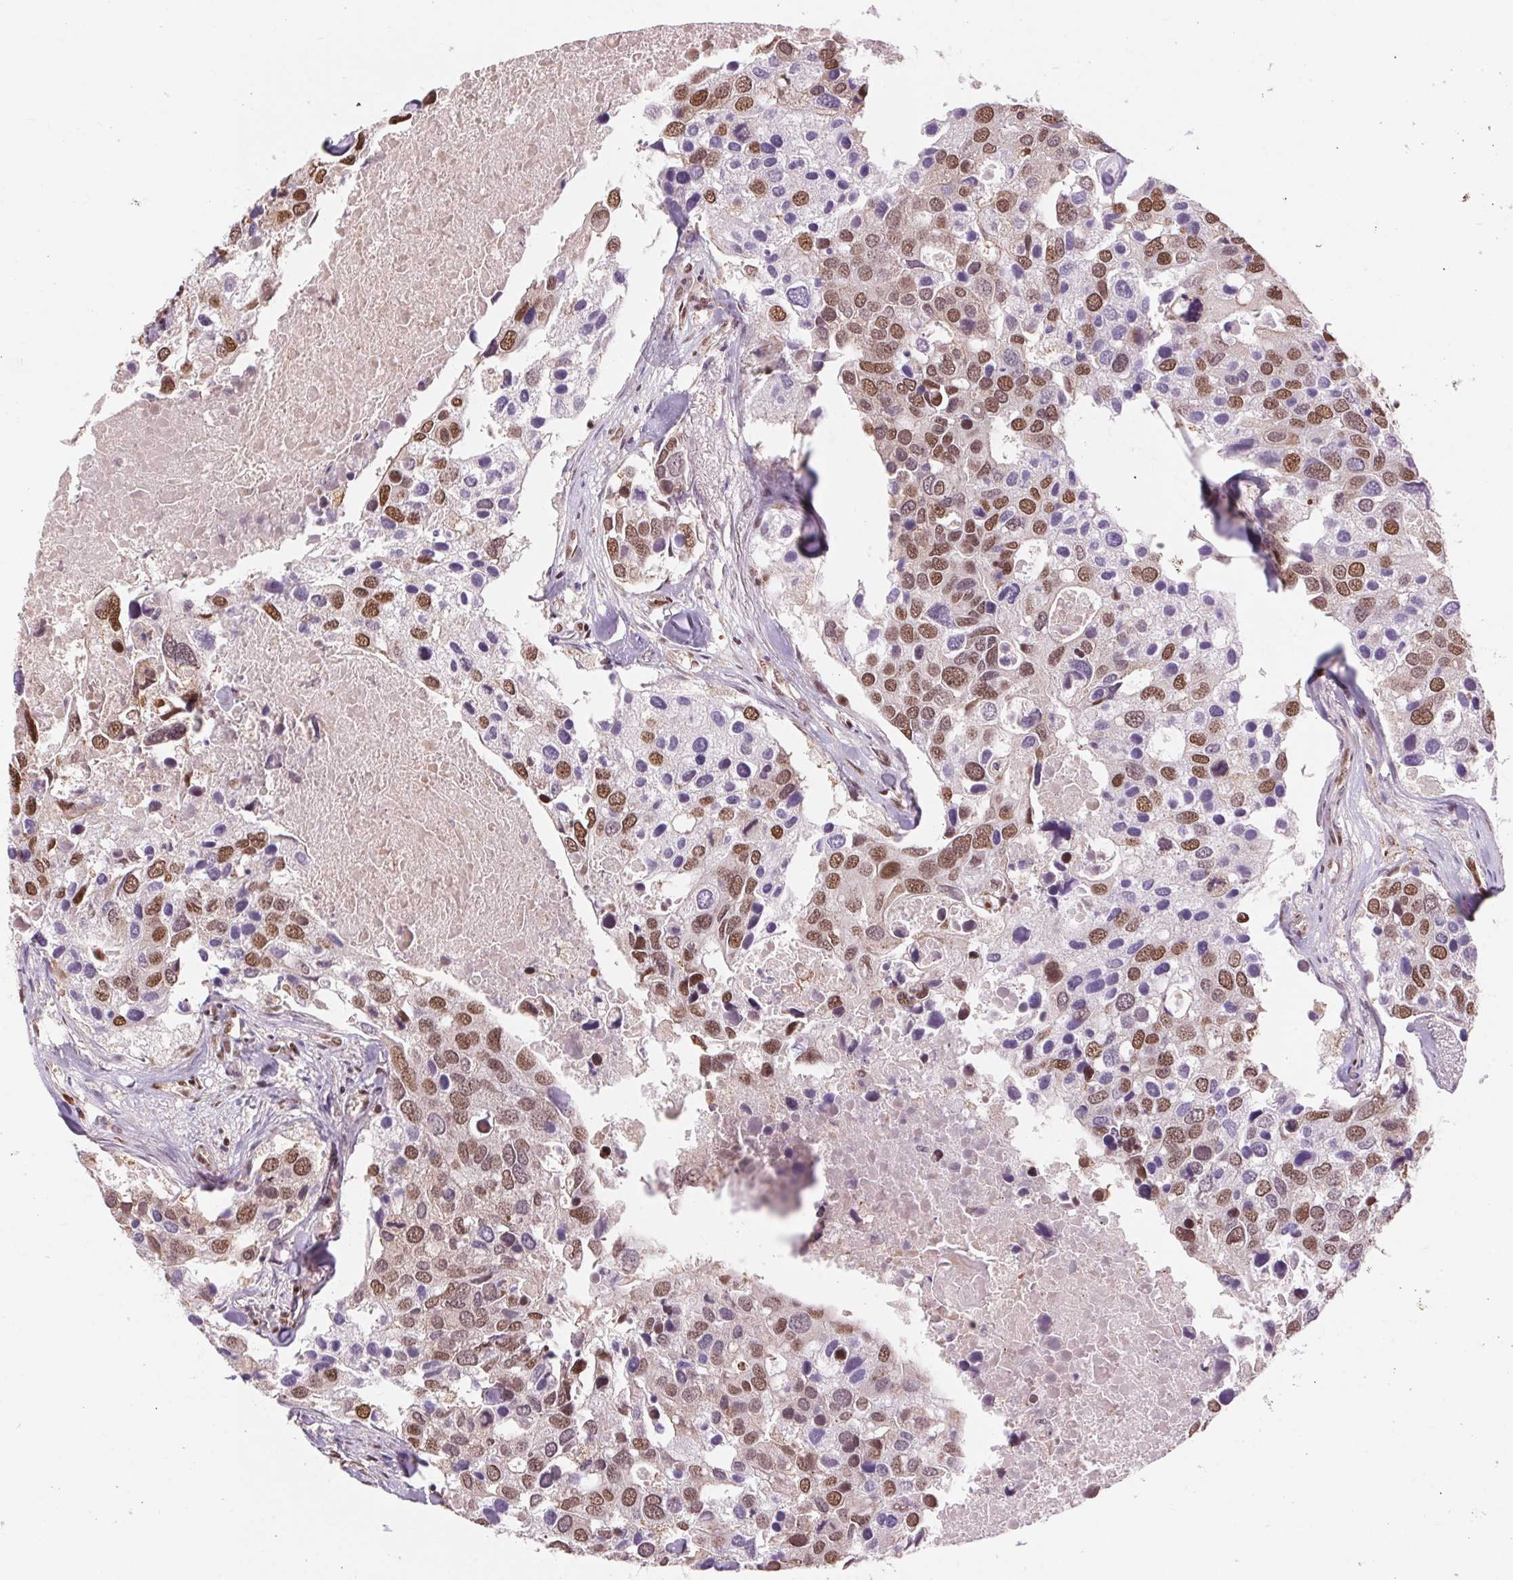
{"staining": {"intensity": "moderate", "quantity": ">75%", "location": "nuclear"}, "tissue": "breast cancer", "cell_type": "Tumor cells", "image_type": "cancer", "snomed": [{"axis": "morphology", "description": "Duct carcinoma"}, {"axis": "topography", "description": "Breast"}], "caption": "A brown stain shows moderate nuclear staining of a protein in breast cancer (intraductal carcinoma) tumor cells.", "gene": "RAD23A", "patient": {"sex": "female", "age": 83}}